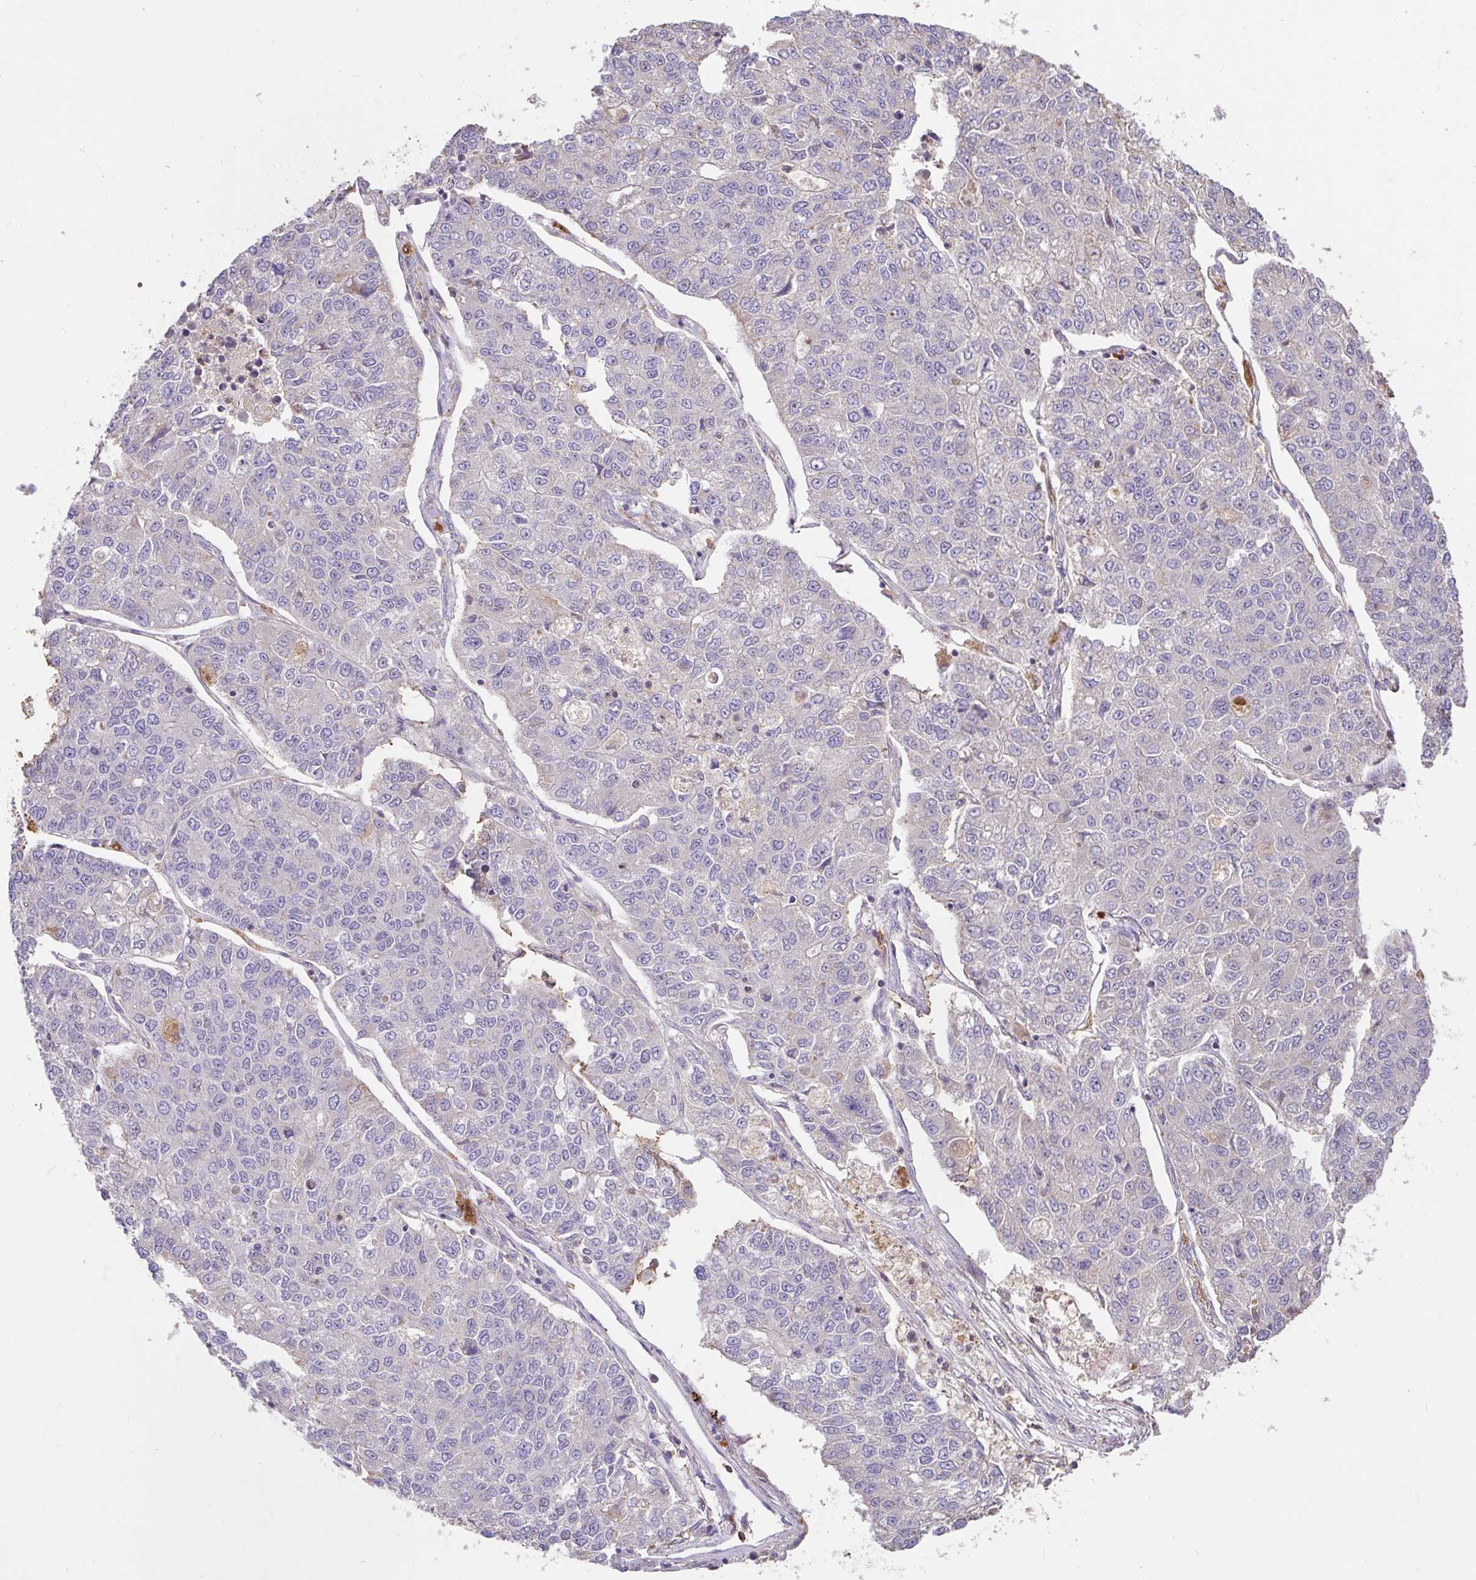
{"staining": {"intensity": "negative", "quantity": "none", "location": "none"}, "tissue": "lung cancer", "cell_type": "Tumor cells", "image_type": "cancer", "snomed": [{"axis": "morphology", "description": "Adenocarcinoma, NOS"}, {"axis": "topography", "description": "Lung"}], "caption": "Immunohistochemistry (IHC) of adenocarcinoma (lung) reveals no staining in tumor cells.", "gene": "FCER1A", "patient": {"sex": "male", "age": 49}}